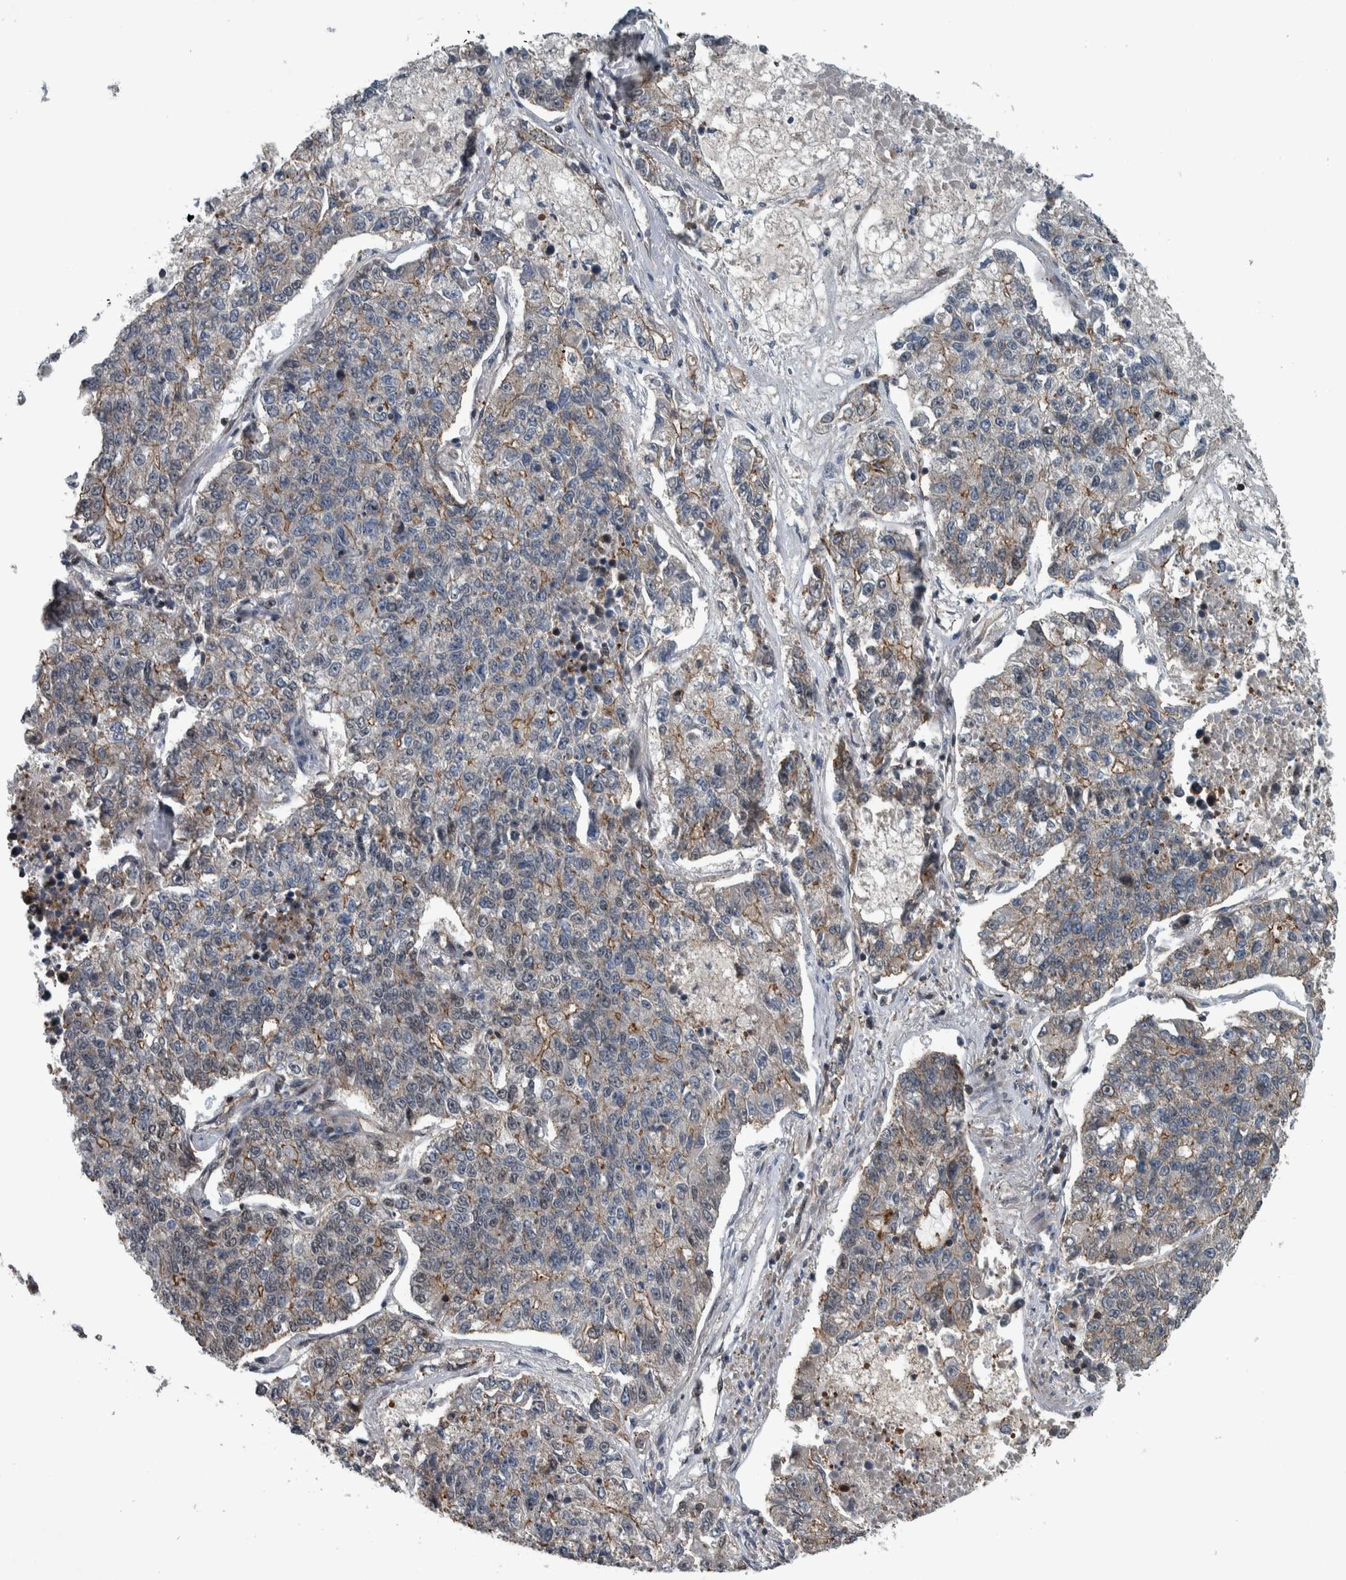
{"staining": {"intensity": "moderate", "quantity": "25%-75%", "location": "cytoplasmic/membranous"}, "tissue": "lung cancer", "cell_type": "Tumor cells", "image_type": "cancer", "snomed": [{"axis": "morphology", "description": "Adenocarcinoma, NOS"}, {"axis": "topography", "description": "Lung"}], "caption": "Immunohistochemical staining of lung adenocarcinoma demonstrates medium levels of moderate cytoplasmic/membranous protein positivity in about 25%-75% of tumor cells. The protein of interest is stained brown, and the nuclei are stained in blue (DAB IHC with brightfield microscopy, high magnification).", "gene": "FAM135B", "patient": {"sex": "male", "age": 49}}